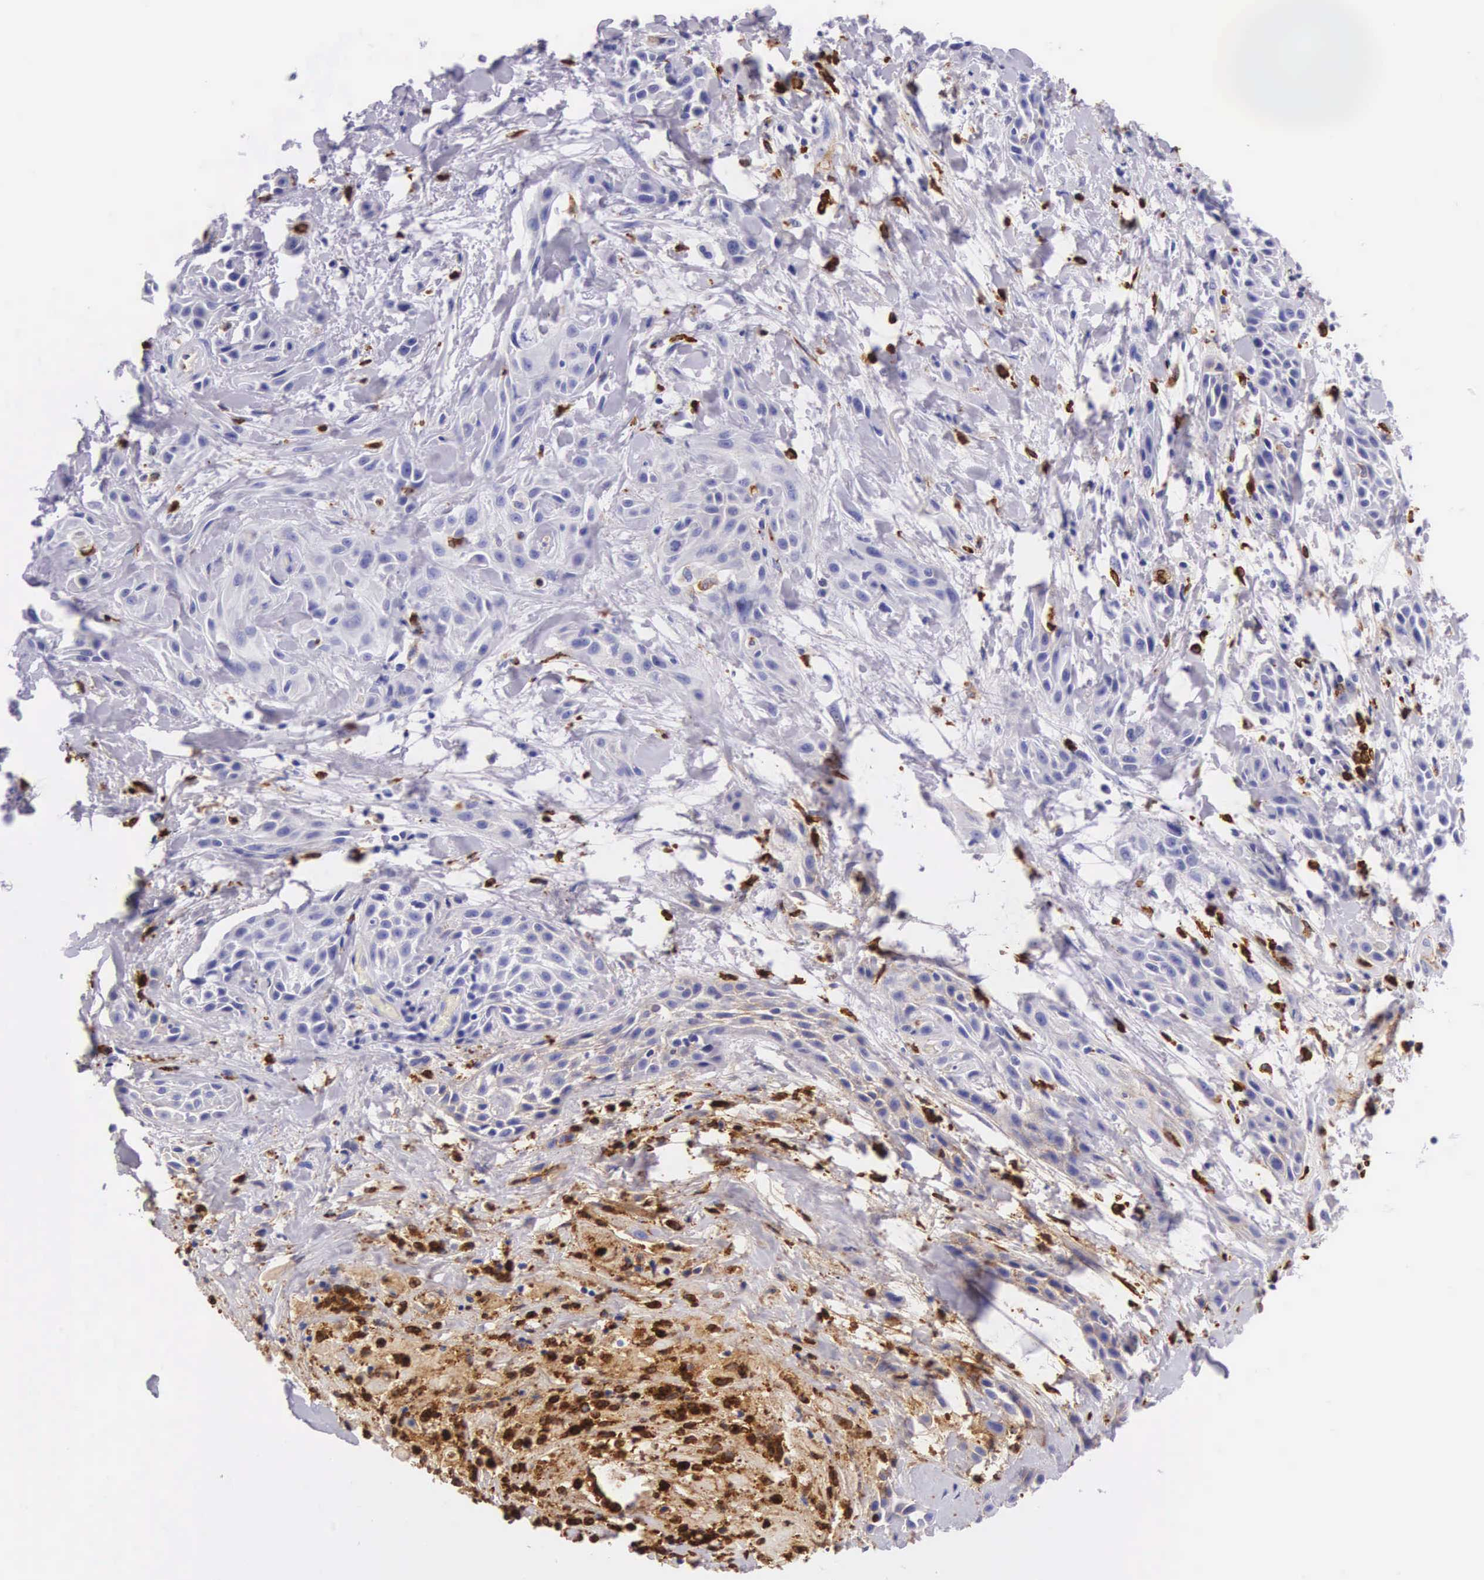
{"staining": {"intensity": "negative", "quantity": "none", "location": "none"}, "tissue": "skin cancer", "cell_type": "Tumor cells", "image_type": "cancer", "snomed": [{"axis": "morphology", "description": "Squamous cell carcinoma, NOS"}, {"axis": "topography", "description": "Skin"}, {"axis": "topography", "description": "Anal"}], "caption": "A high-resolution image shows immunohistochemistry (IHC) staining of skin cancer, which exhibits no significant staining in tumor cells.", "gene": "FCN1", "patient": {"sex": "male", "age": 64}}